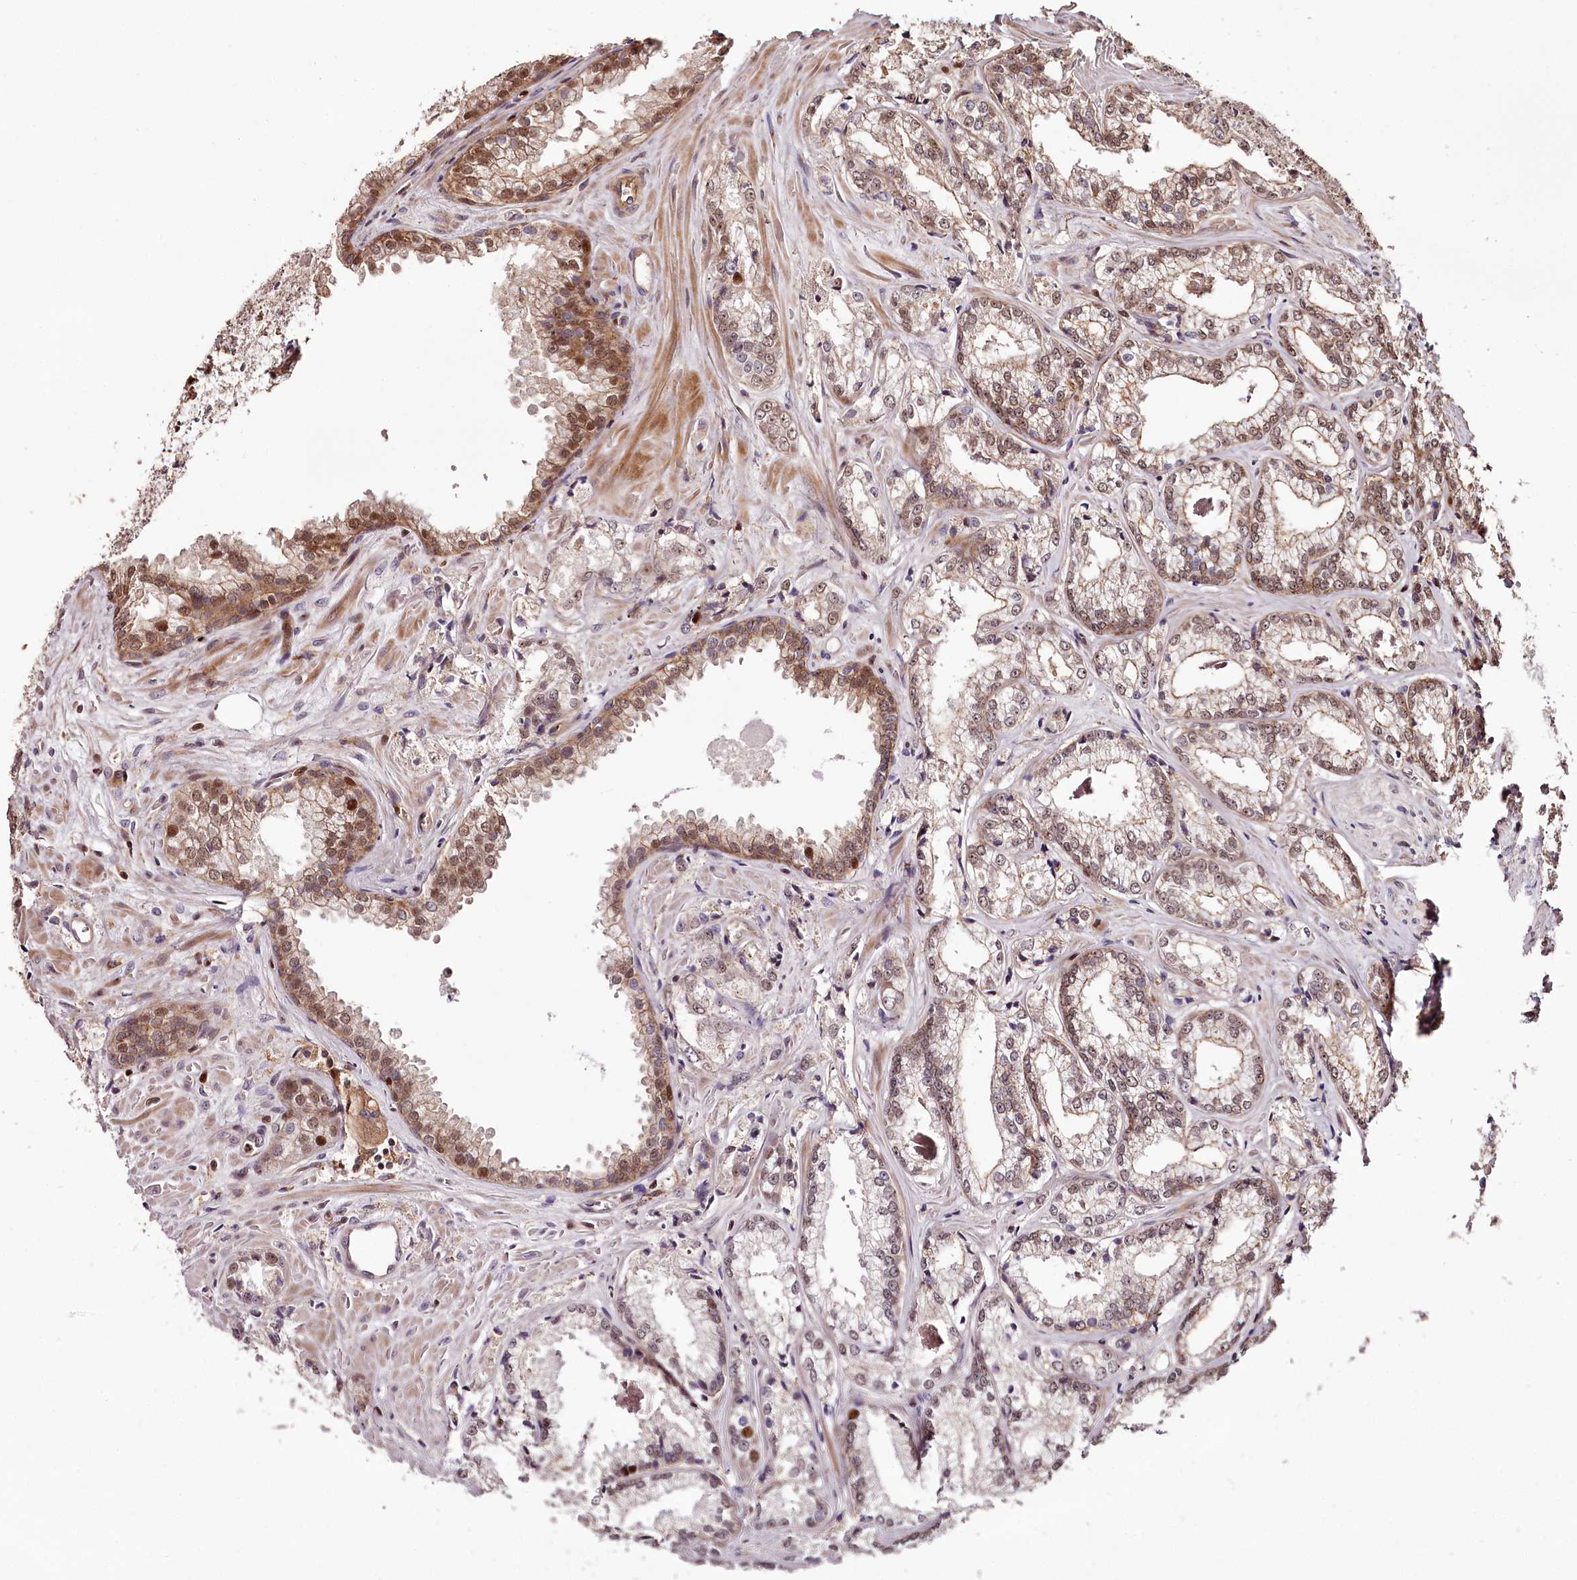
{"staining": {"intensity": "weak", "quantity": "25%-75%", "location": "cytoplasmic/membranous,nuclear"}, "tissue": "prostate cancer", "cell_type": "Tumor cells", "image_type": "cancer", "snomed": [{"axis": "morphology", "description": "Adenocarcinoma, Low grade"}, {"axis": "topography", "description": "Prostate"}], "caption": "Protein expression analysis of human prostate cancer reveals weak cytoplasmic/membranous and nuclear positivity in approximately 25%-75% of tumor cells.", "gene": "KIF14", "patient": {"sex": "male", "age": 47}}